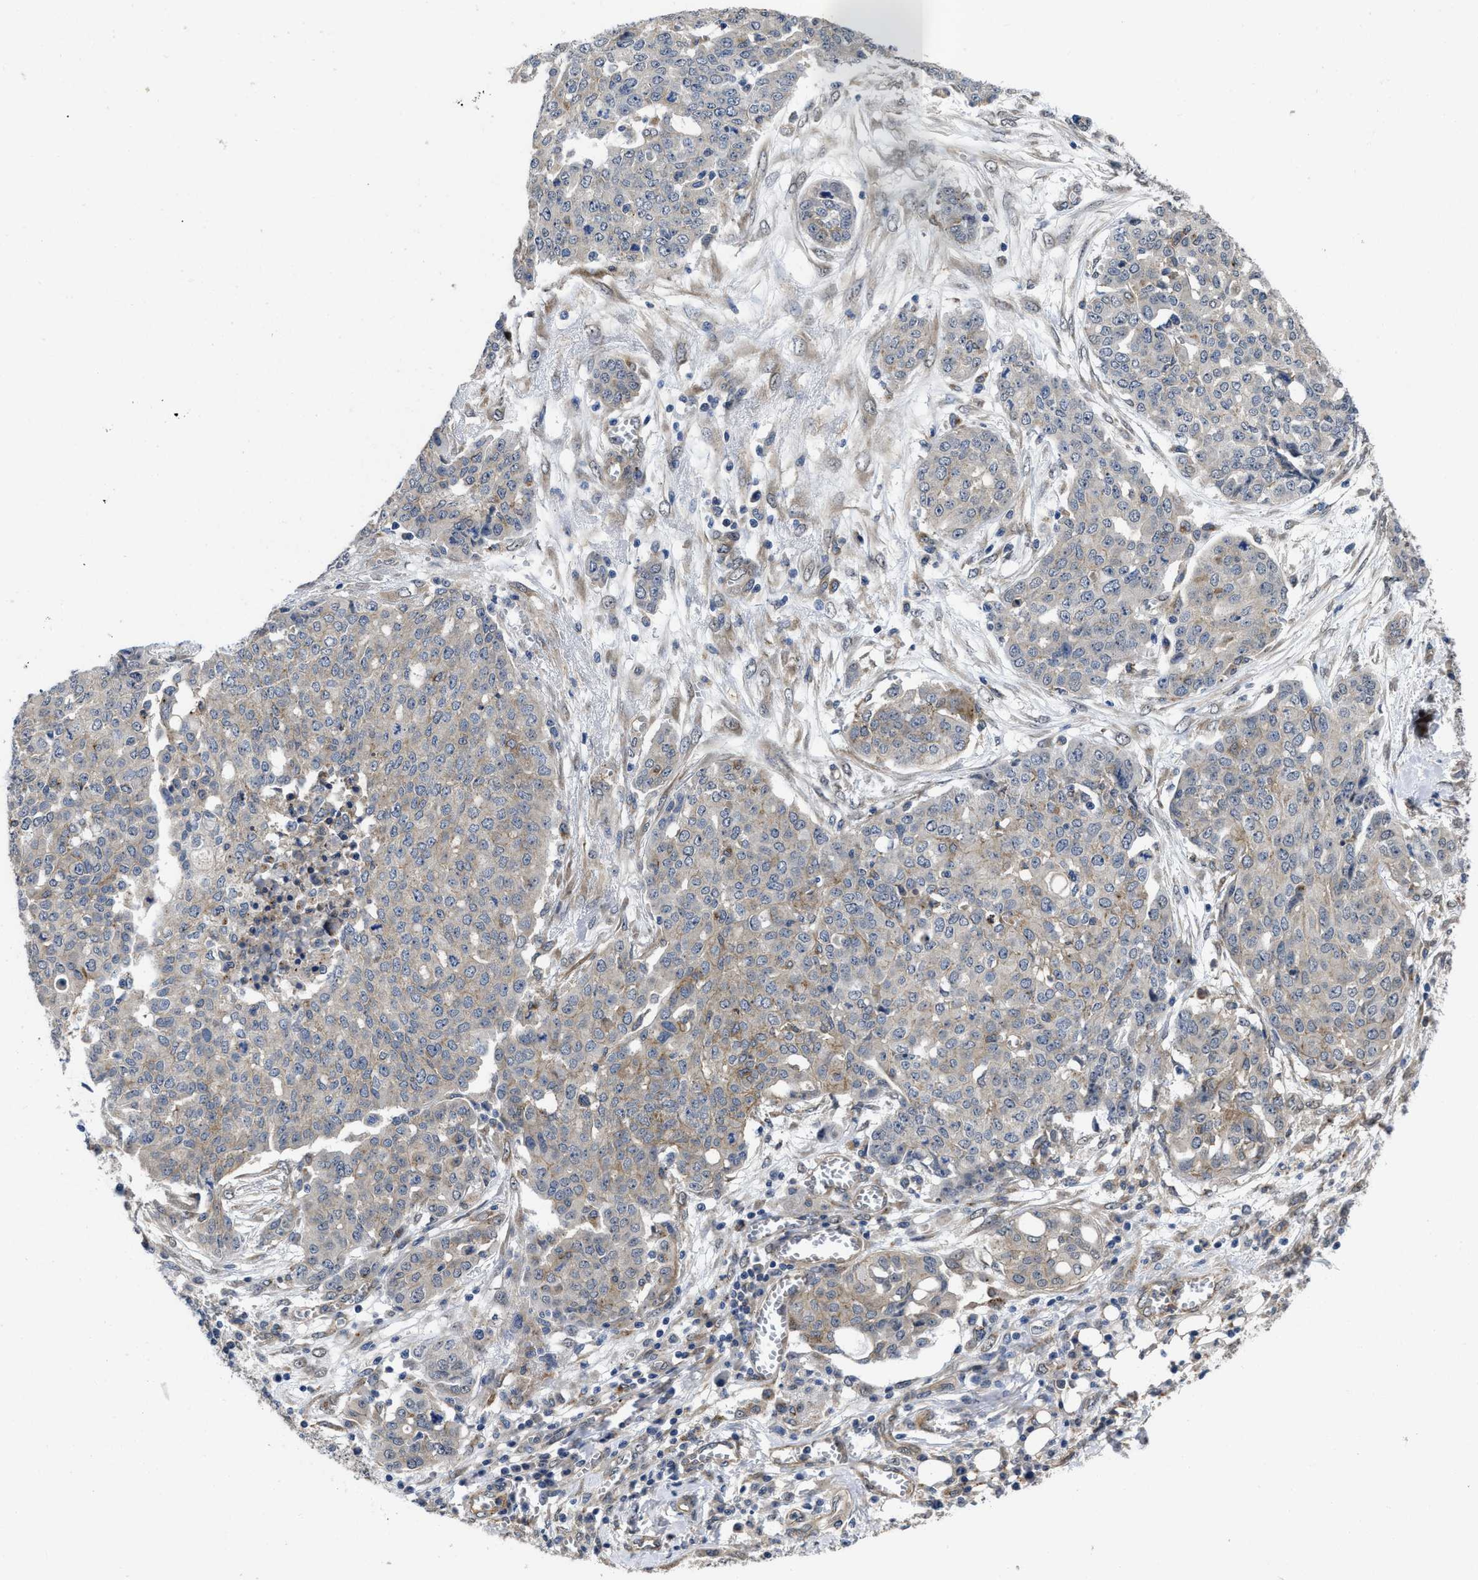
{"staining": {"intensity": "weak", "quantity": "<25%", "location": "cytoplasmic/membranous"}, "tissue": "ovarian cancer", "cell_type": "Tumor cells", "image_type": "cancer", "snomed": [{"axis": "morphology", "description": "Cystadenocarcinoma, serous, NOS"}, {"axis": "topography", "description": "Soft tissue"}, {"axis": "topography", "description": "Ovary"}], "caption": "This is a micrograph of immunohistochemistry staining of serous cystadenocarcinoma (ovarian), which shows no positivity in tumor cells.", "gene": "PKD2", "patient": {"sex": "female", "age": 57}}